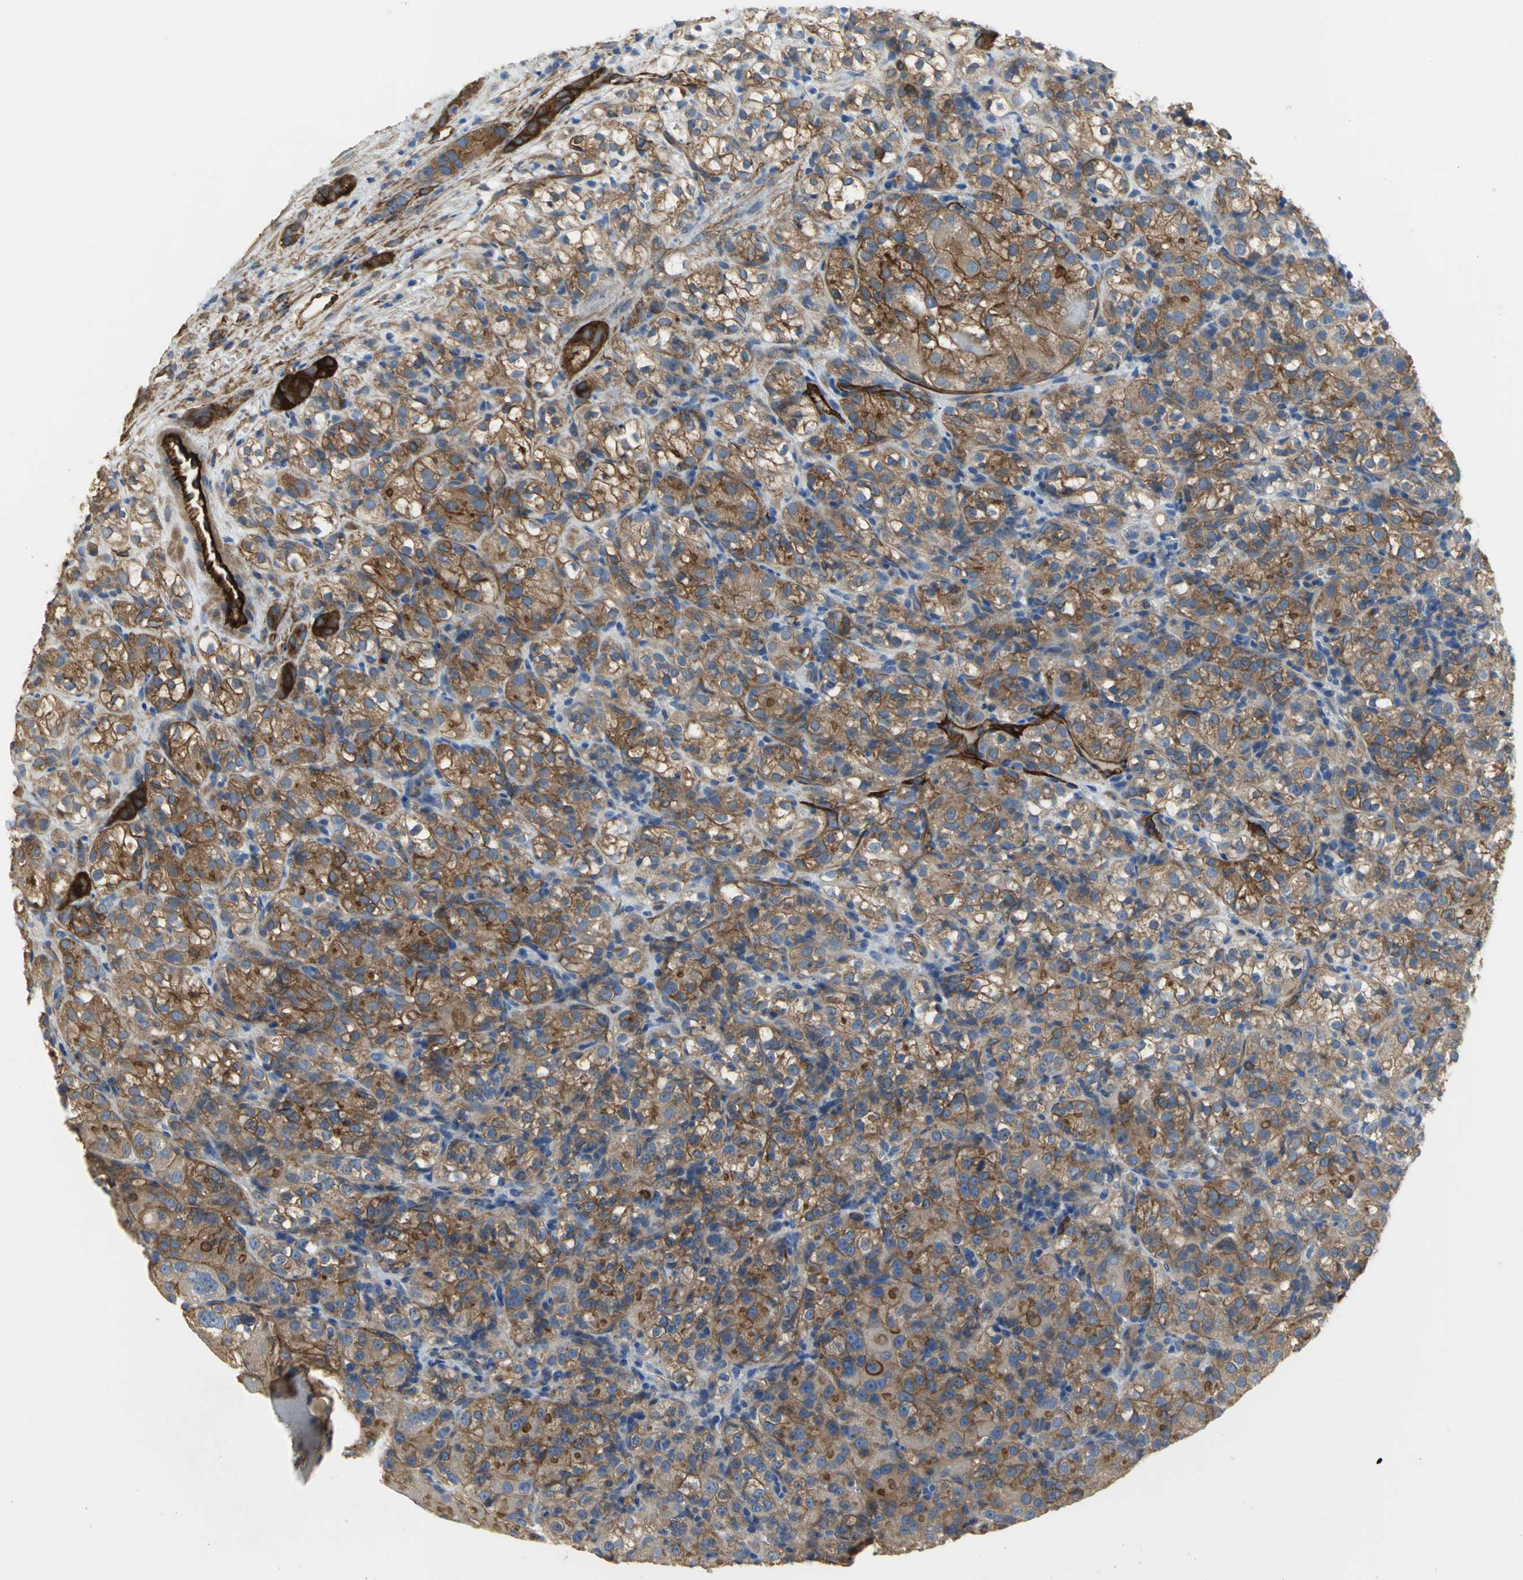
{"staining": {"intensity": "moderate", "quantity": ">75%", "location": "cytoplasmic/membranous"}, "tissue": "renal cancer", "cell_type": "Tumor cells", "image_type": "cancer", "snomed": [{"axis": "morphology", "description": "Normal tissue, NOS"}, {"axis": "morphology", "description": "Adenocarcinoma, NOS"}, {"axis": "topography", "description": "Kidney"}], "caption": "Renal cancer (adenocarcinoma) stained with a brown dye demonstrates moderate cytoplasmic/membranous positive expression in about >75% of tumor cells.", "gene": "FLNB", "patient": {"sex": "male", "age": 61}}